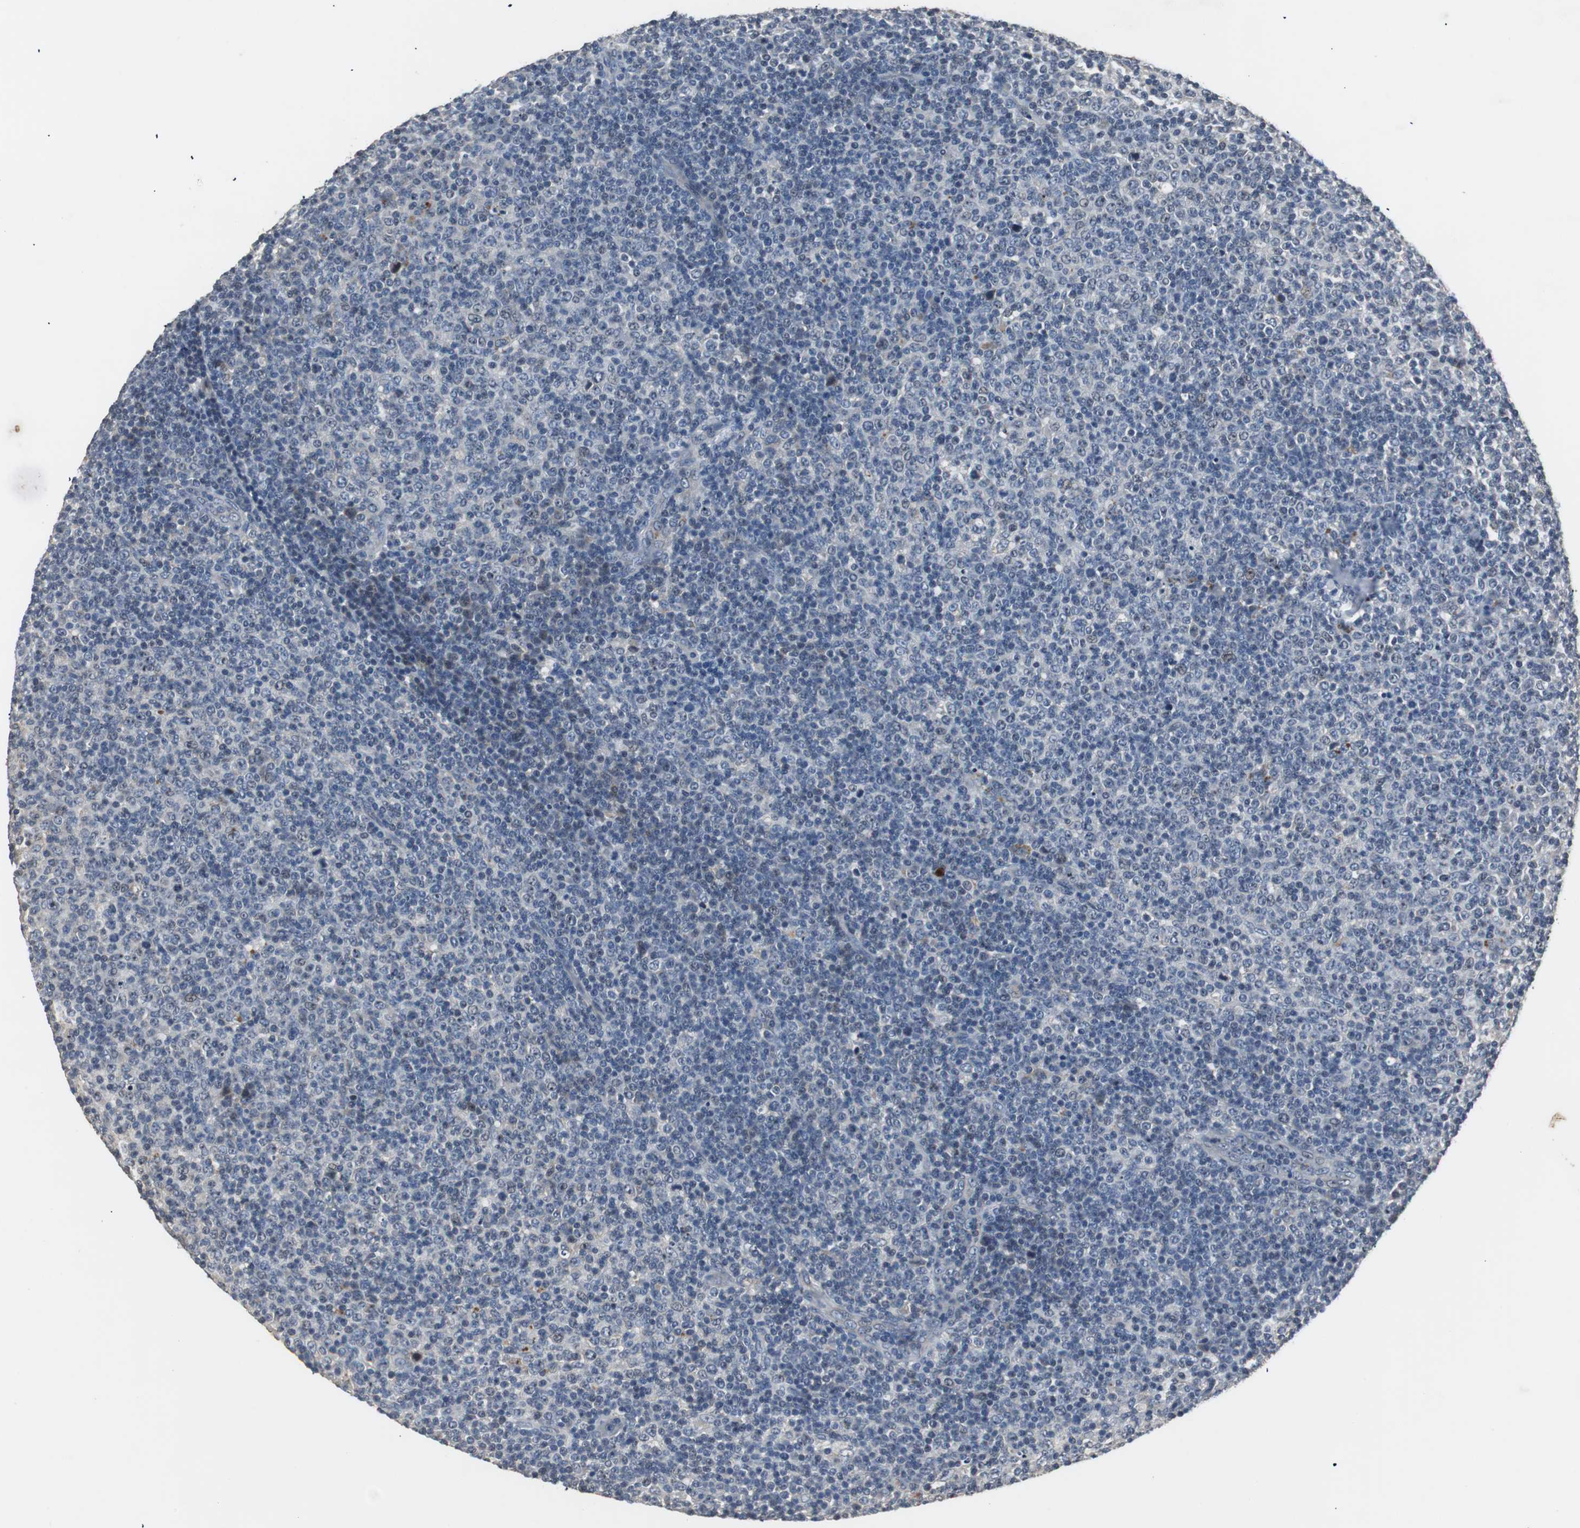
{"staining": {"intensity": "negative", "quantity": "none", "location": "none"}, "tissue": "lymphoma", "cell_type": "Tumor cells", "image_type": "cancer", "snomed": [{"axis": "morphology", "description": "Malignant lymphoma, non-Hodgkin's type, Low grade"}, {"axis": "topography", "description": "Lymph node"}], "caption": "Photomicrograph shows no protein positivity in tumor cells of malignant lymphoma, non-Hodgkin's type (low-grade) tissue.", "gene": "PCYT1B", "patient": {"sex": "male", "age": 70}}